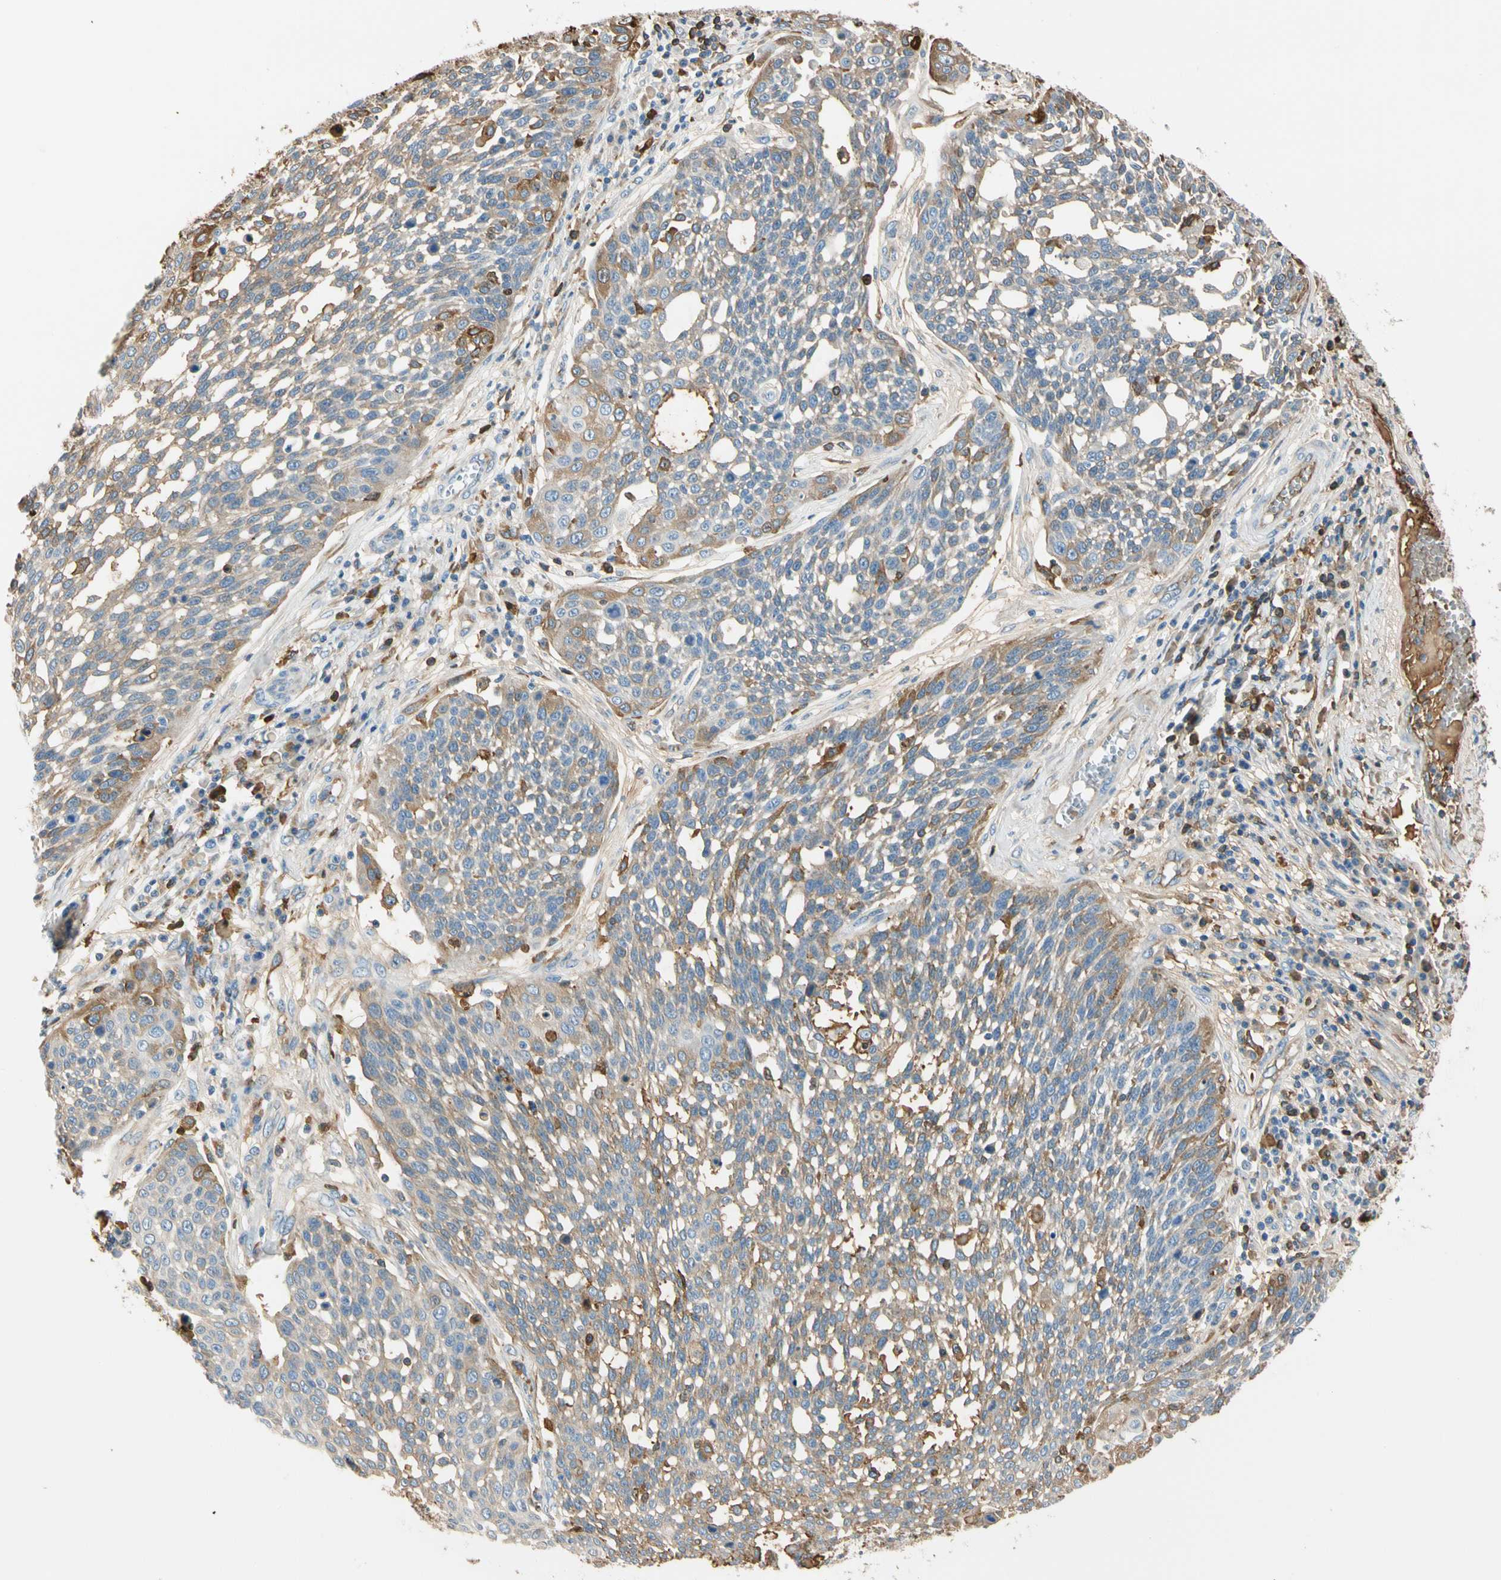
{"staining": {"intensity": "strong", "quantity": "25%-75%", "location": "cytoplasmic/membranous"}, "tissue": "cervical cancer", "cell_type": "Tumor cells", "image_type": "cancer", "snomed": [{"axis": "morphology", "description": "Squamous cell carcinoma, NOS"}, {"axis": "topography", "description": "Cervix"}], "caption": "Cervical squamous cell carcinoma stained with a brown dye demonstrates strong cytoplasmic/membranous positive expression in about 25%-75% of tumor cells.", "gene": "LAMB3", "patient": {"sex": "female", "age": 34}}